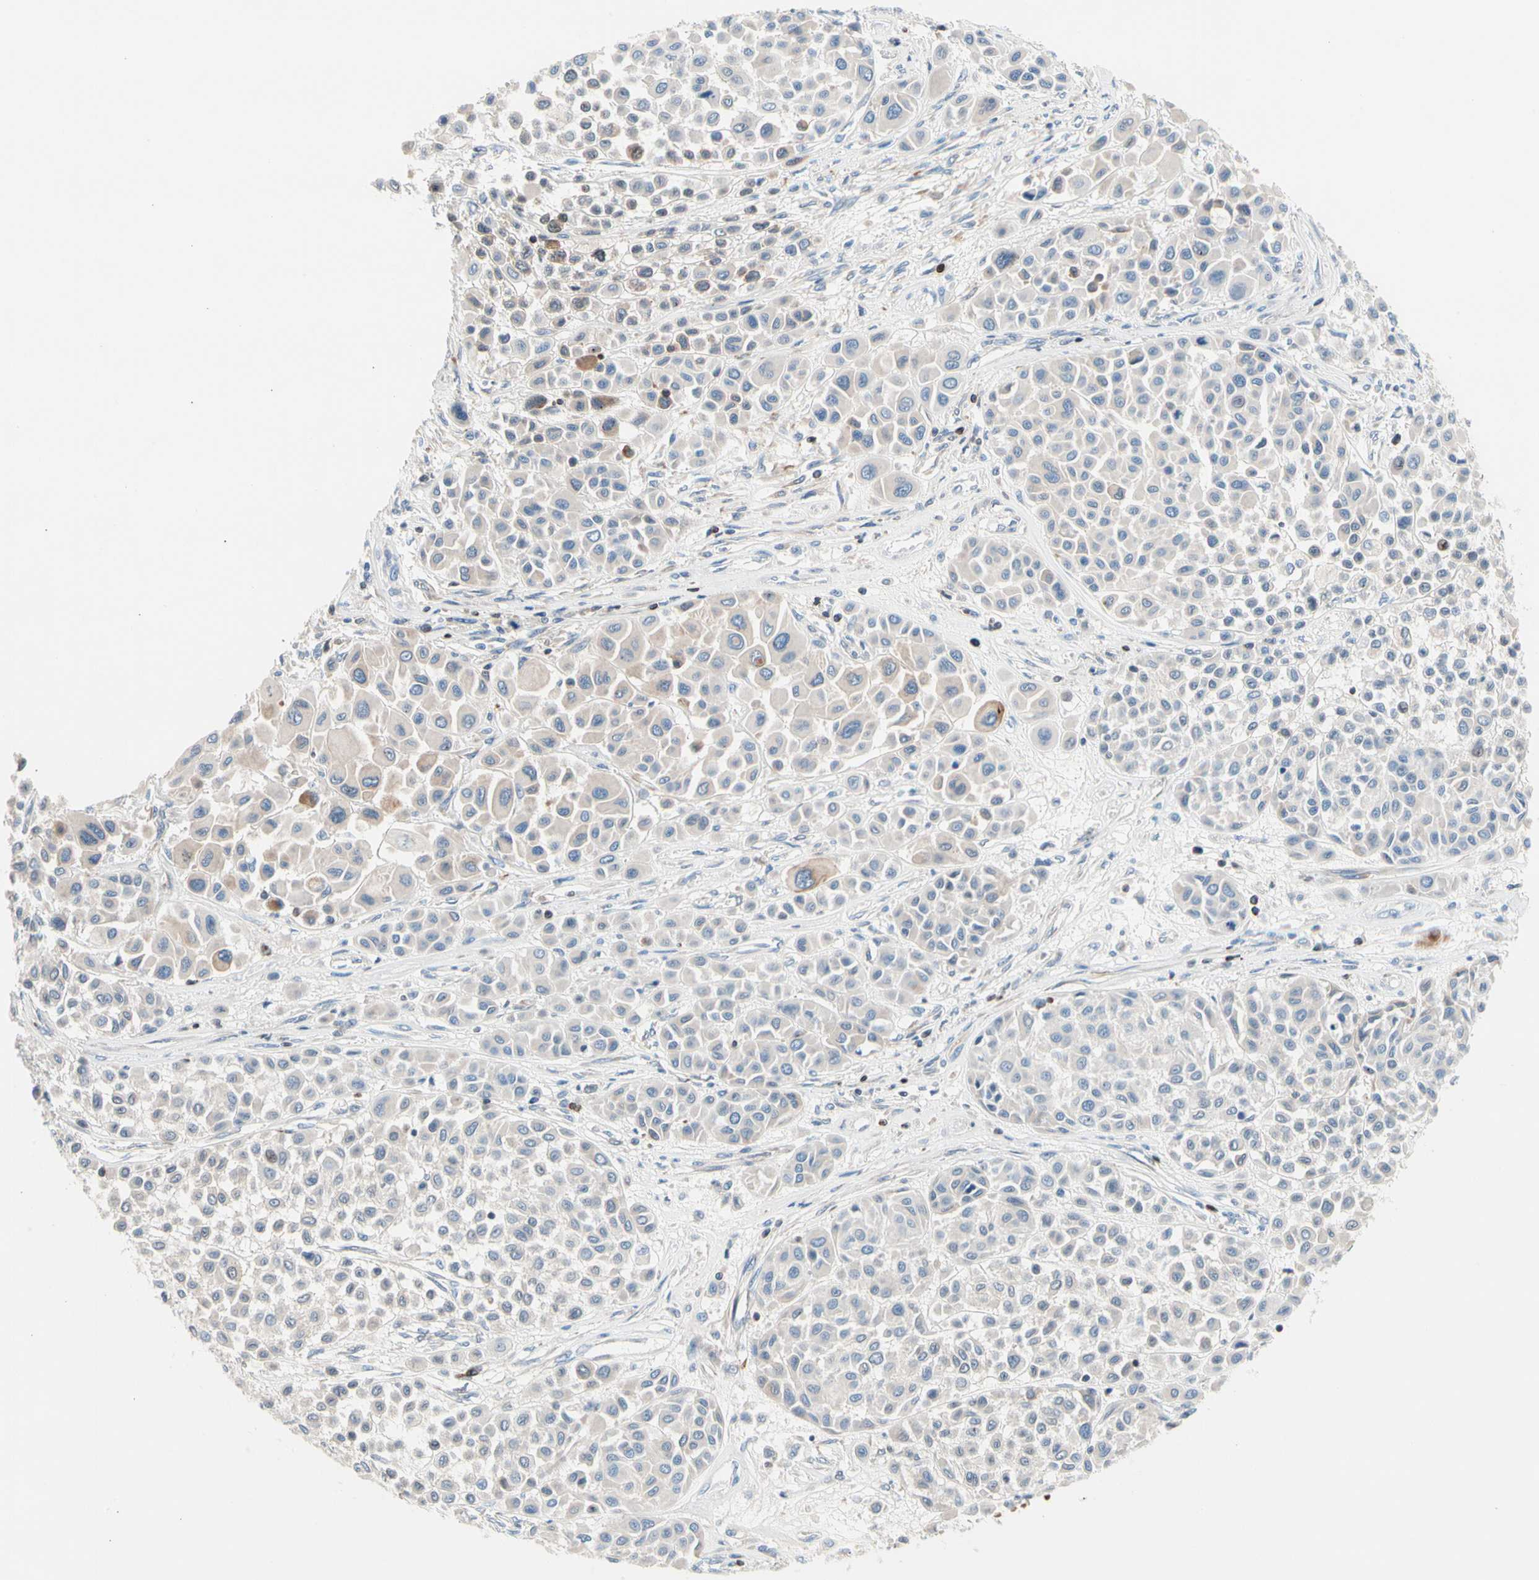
{"staining": {"intensity": "negative", "quantity": "none", "location": "none"}, "tissue": "melanoma", "cell_type": "Tumor cells", "image_type": "cancer", "snomed": [{"axis": "morphology", "description": "Malignant melanoma, Metastatic site"}, {"axis": "topography", "description": "Soft tissue"}], "caption": "The image exhibits no staining of tumor cells in malignant melanoma (metastatic site). Brightfield microscopy of IHC stained with DAB (3,3'-diaminobenzidine) (brown) and hematoxylin (blue), captured at high magnification.", "gene": "MAP3K3", "patient": {"sex": "male", "age": 41}}